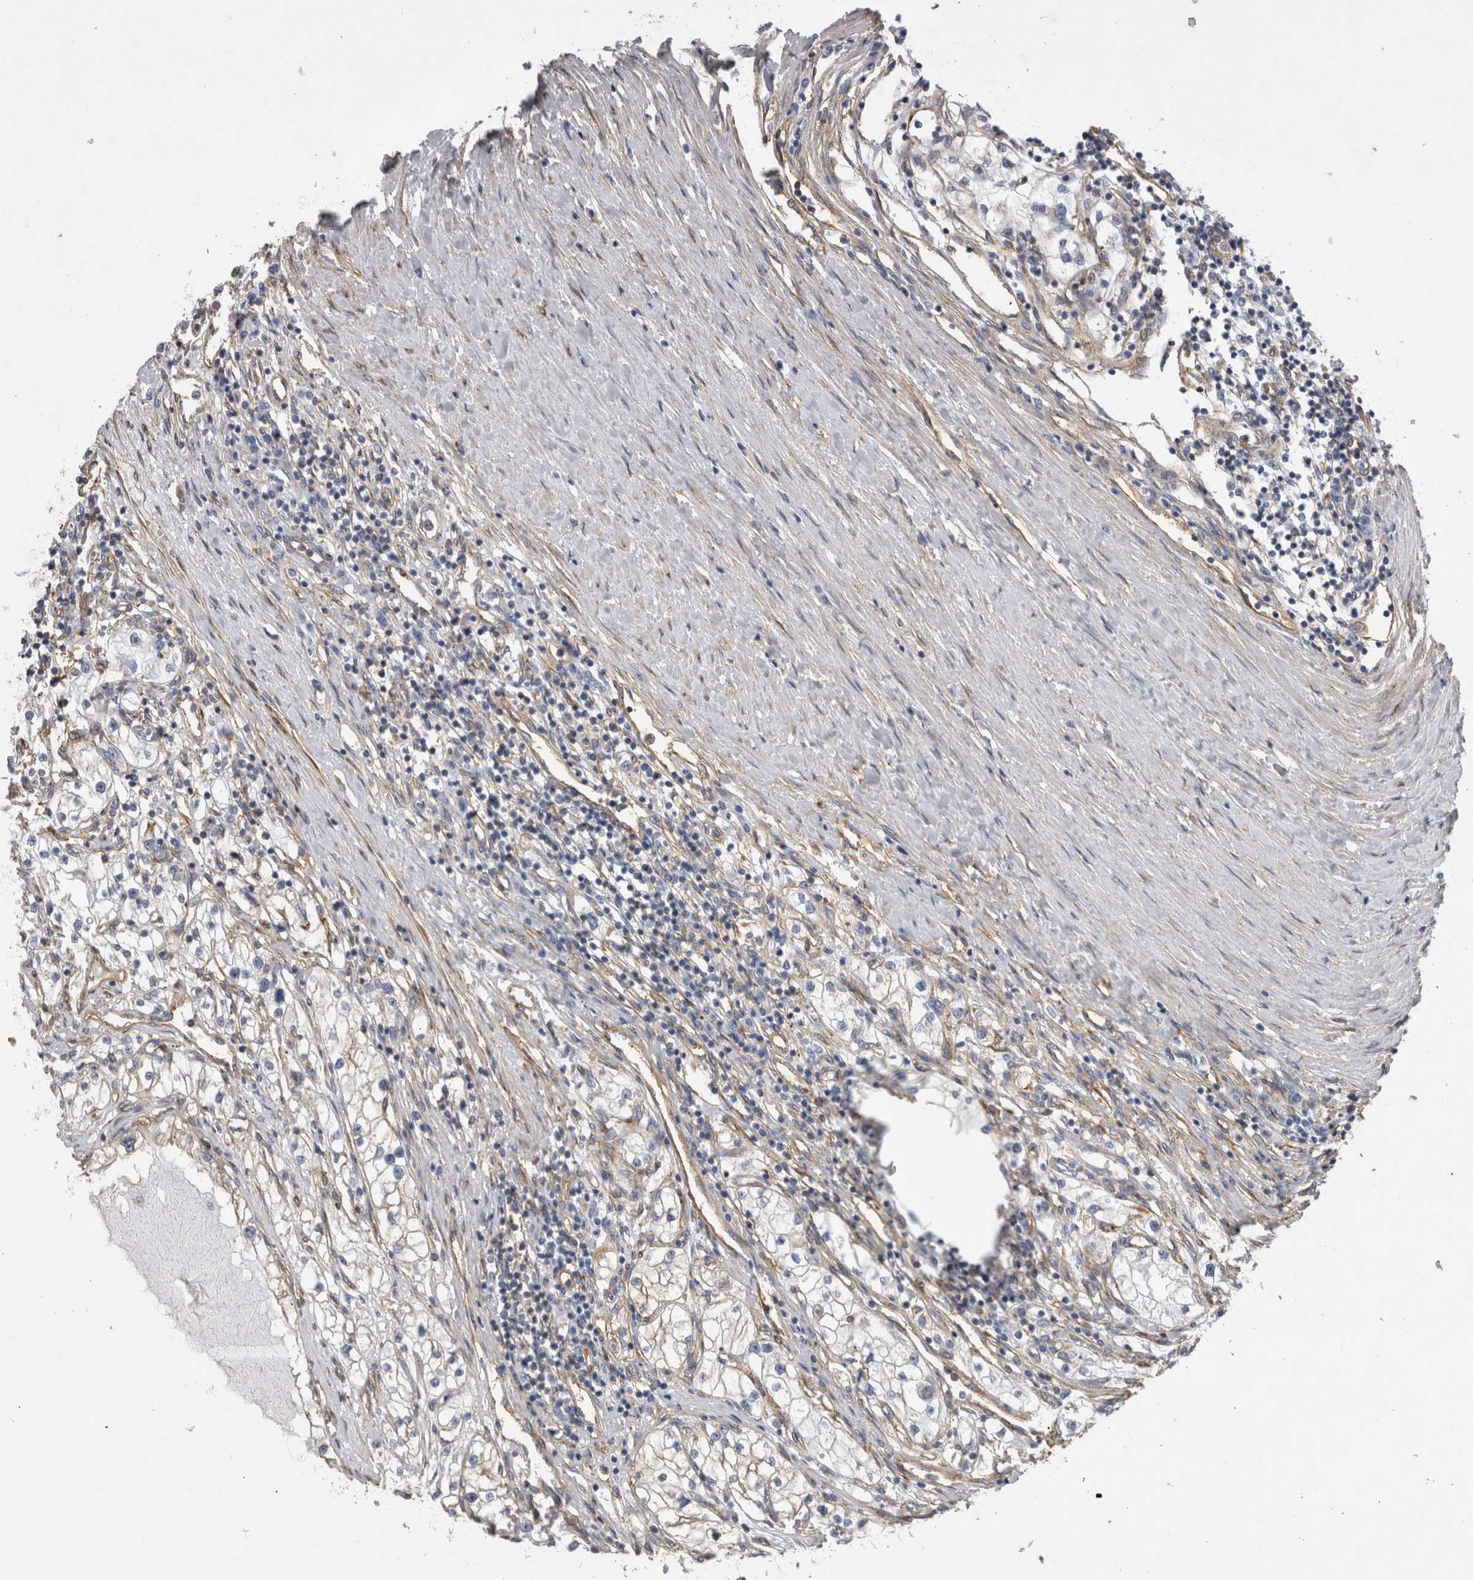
{"staining": {"intensity": "negative", "quantity": "none", "location": "none"}, "tissue": "renal cancer", "cell_type": "Tumor cells", "image_type": "cancer", "snomed": [{"axis": "morphology", "description": "Adenocarcinoma, NOS"}, {"axis": "topography", "description": "Kidney"}], "caption": "Histopathology image shows no significant protein positivity in tumor cells of adenocarcinoma (renal). (DAB immunohistochemistry (IHC), high magnification).", "gene": "ATXN3", "patient": {"sex": "male", "age": 68}}